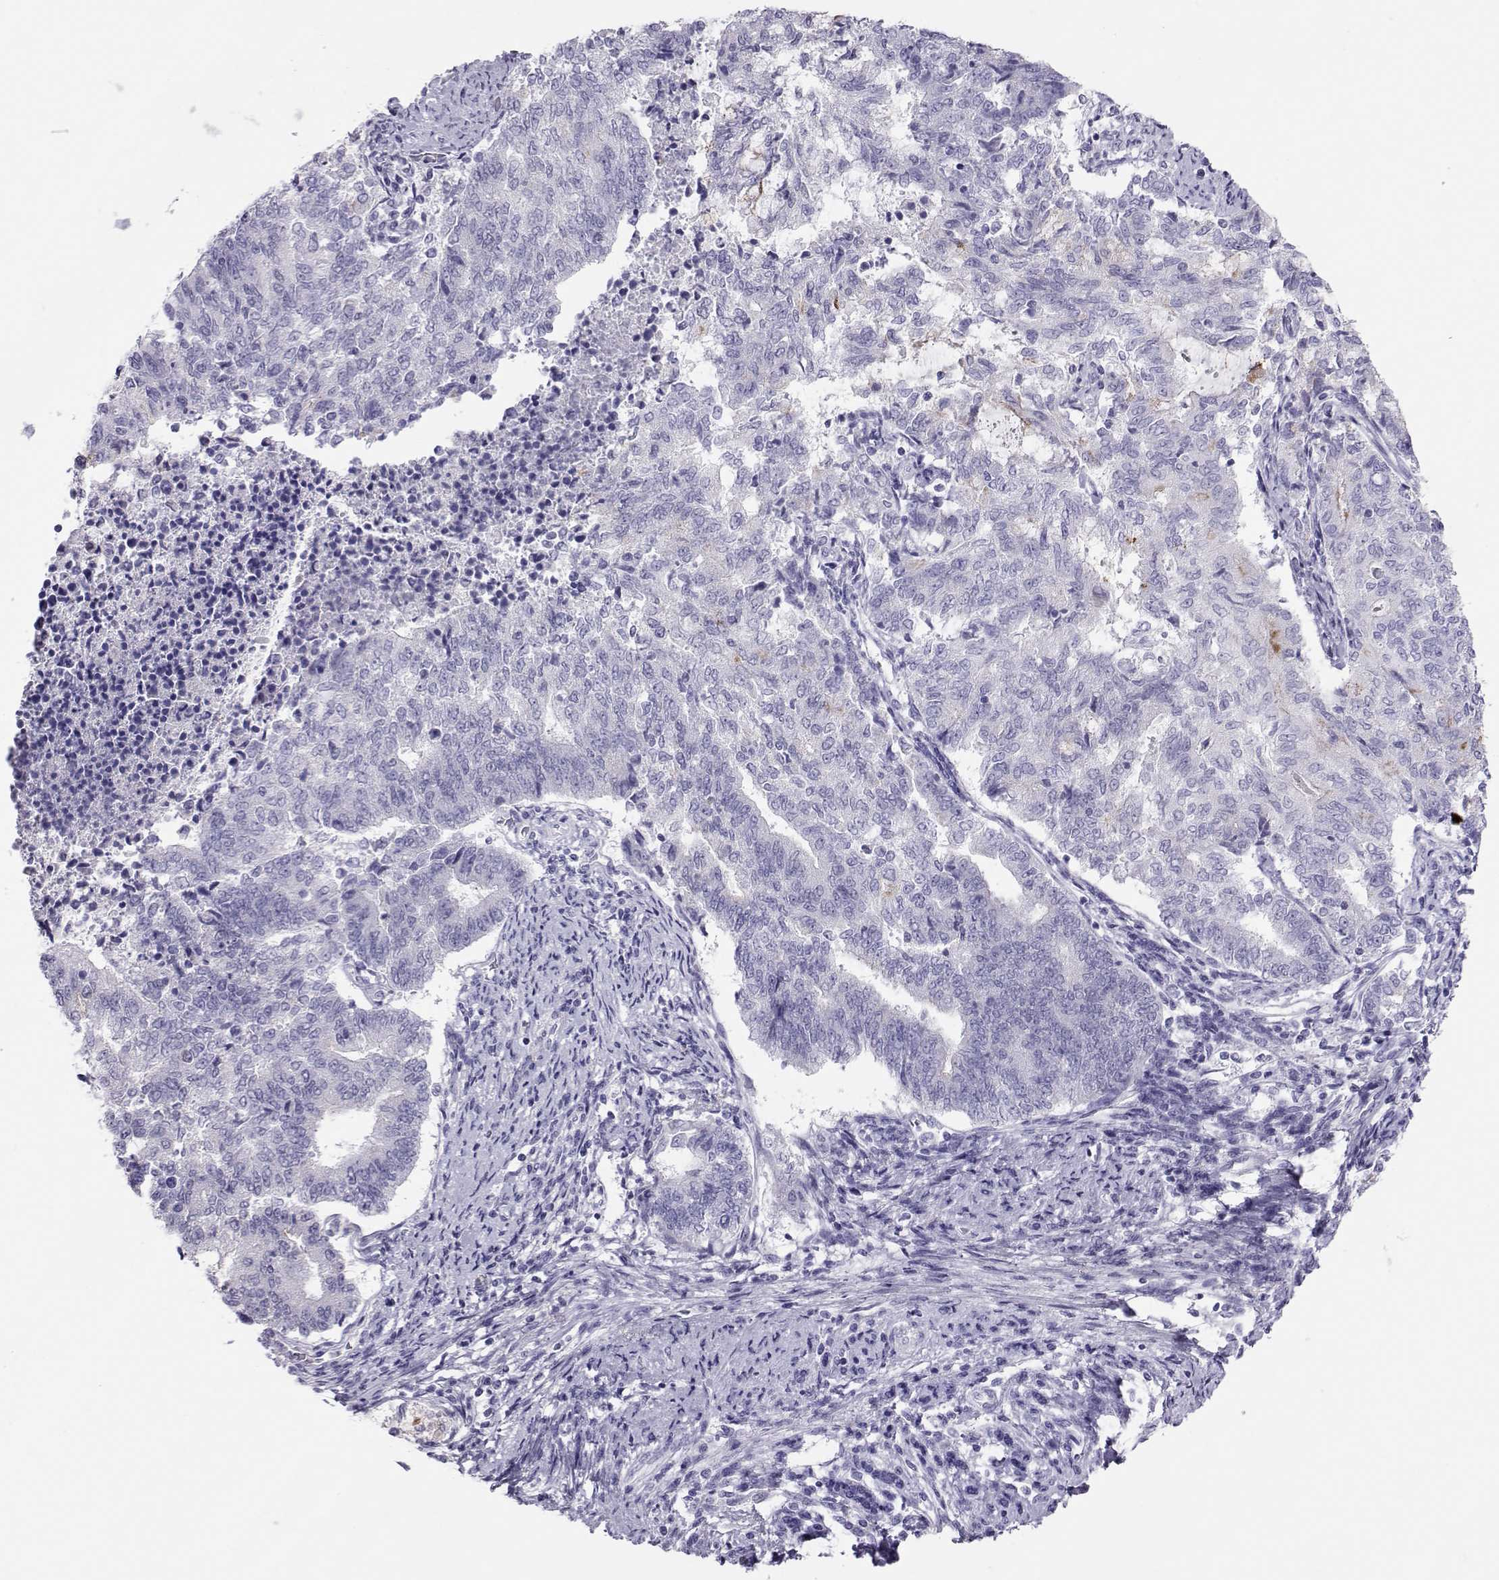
{"staining": {"intensity": "moderate", "quantity": "<25%", "location": "cytoplasmic/membranous"}, "tissue": "endometrial cancer", "cell_type": "Tumor cells", "image_type": "cancer", "snomed": [{"axis": "morphology", "description": "Adenocarcinoma, NOS"}, {"axis": "topography", "description": "Endometrium"}], "caption": "A histopathology image of human endometrial cancer stained for a protein reveals moderate cytoplasmic/membranous brown staining in tumor cells. Using DAB (brown) and hematoxylin (blue) stains, captured at high magnification using brightfield microscopy.", "gene": "TRPM7", "patient": {"sex": "female", "age": 65}}